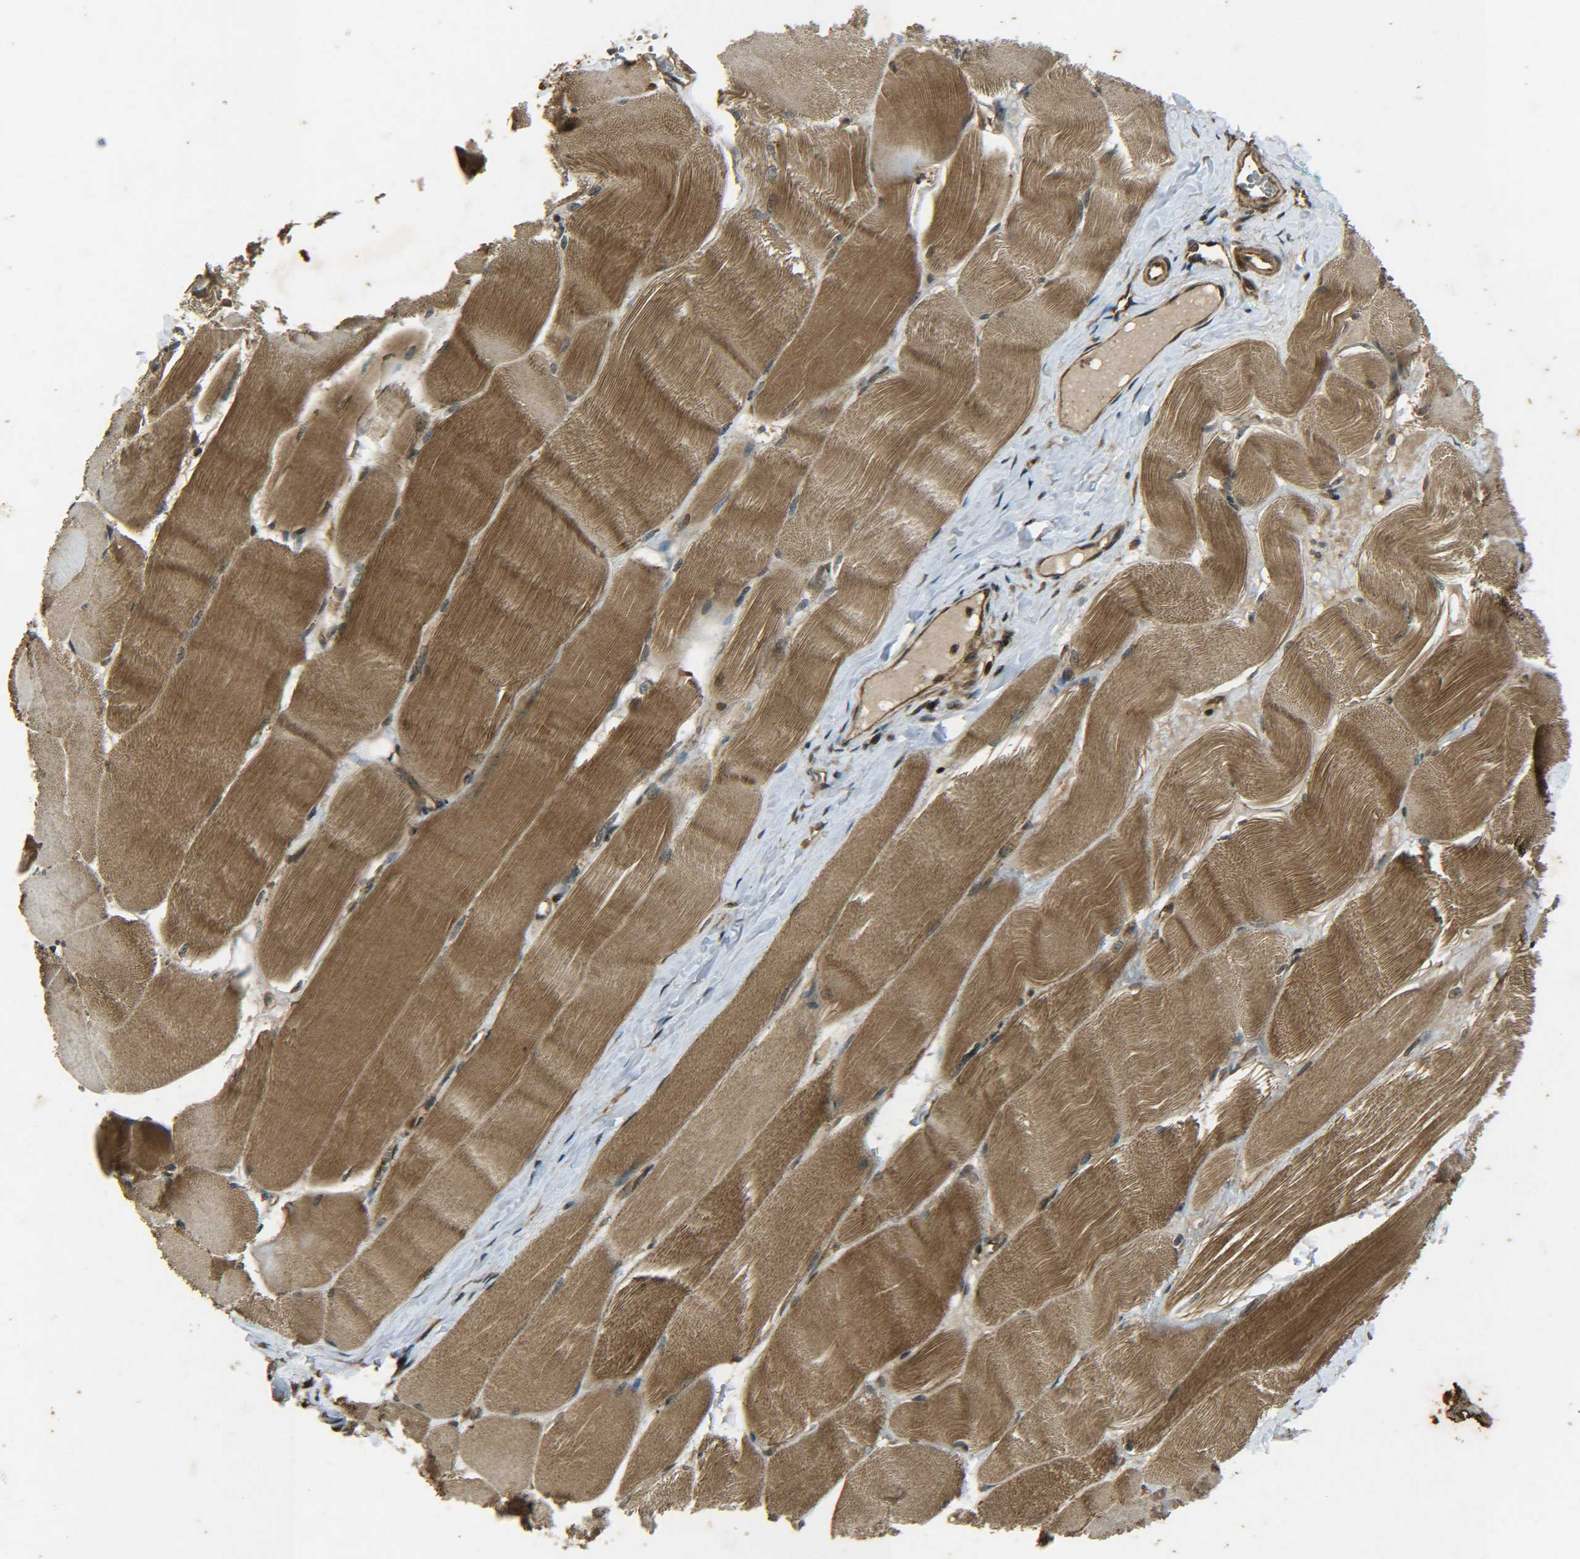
{"staining": {"intensity": "moderate", "quantity": ">75%", "location": "cytoplasmic/membranous"}, "tissue": "skeletal muscle", "cell_type": "Myocytes", "image_type": "normal", "snomed": [{"axis": "morphology", "description": "Normal tissue, NOS"}, {"axis": "morphology", "description": "Squamous cell carcinoma, NOS"}, {"axis": "topography", "description": "Skeletal muscle"}], "caption": "Brown immunohistochemical staining in normal human skeletal muscle demonstrates moderate cytoplasmic/membranous positivity in about >75% of myocytes.", "gene": "PLK2", "patient": {"sex": "male", "age": 51}}